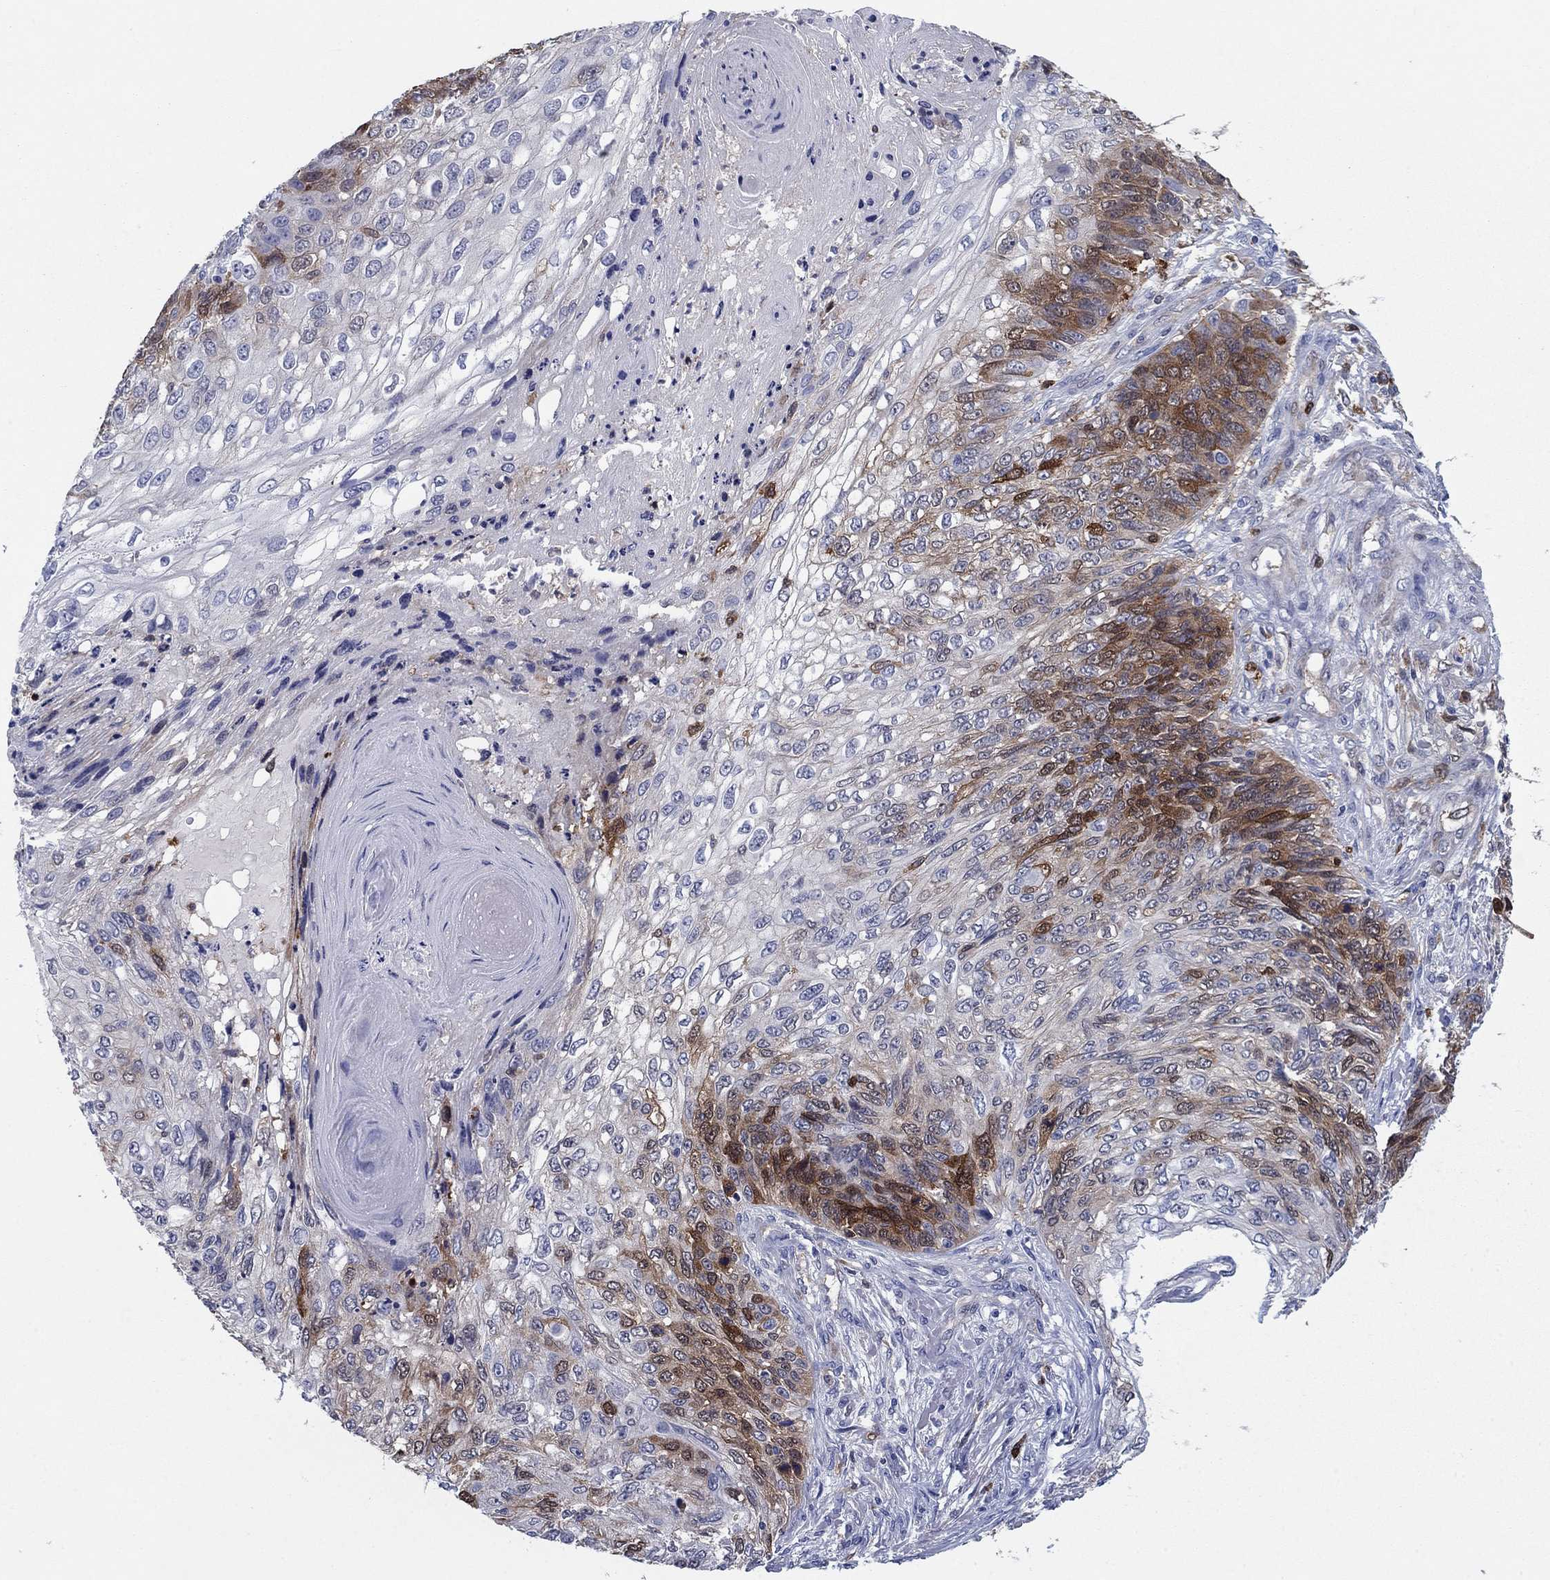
{"staining": {"intensity": "moderate", "quantity": "<25%", "location": "cytoplasmic/membranous"}, "tissue": "skin cancer", "cell_type": "Tumor cells", "image_type": "cancer", "snomed": [{"axis": "morphology", "description": "Squamous cell carcinoma, NOS"}, {"axis": "topography", "description": "Skin"}], "caption": "Immunohistochemical staining of squamous cell carcinoma (skin) displays low levels of moderate cytoplasmic/membranous expression in about <25% of tumor cells.", "gene": "STMN1", "patient": {"sex": "male", "age": 92}}